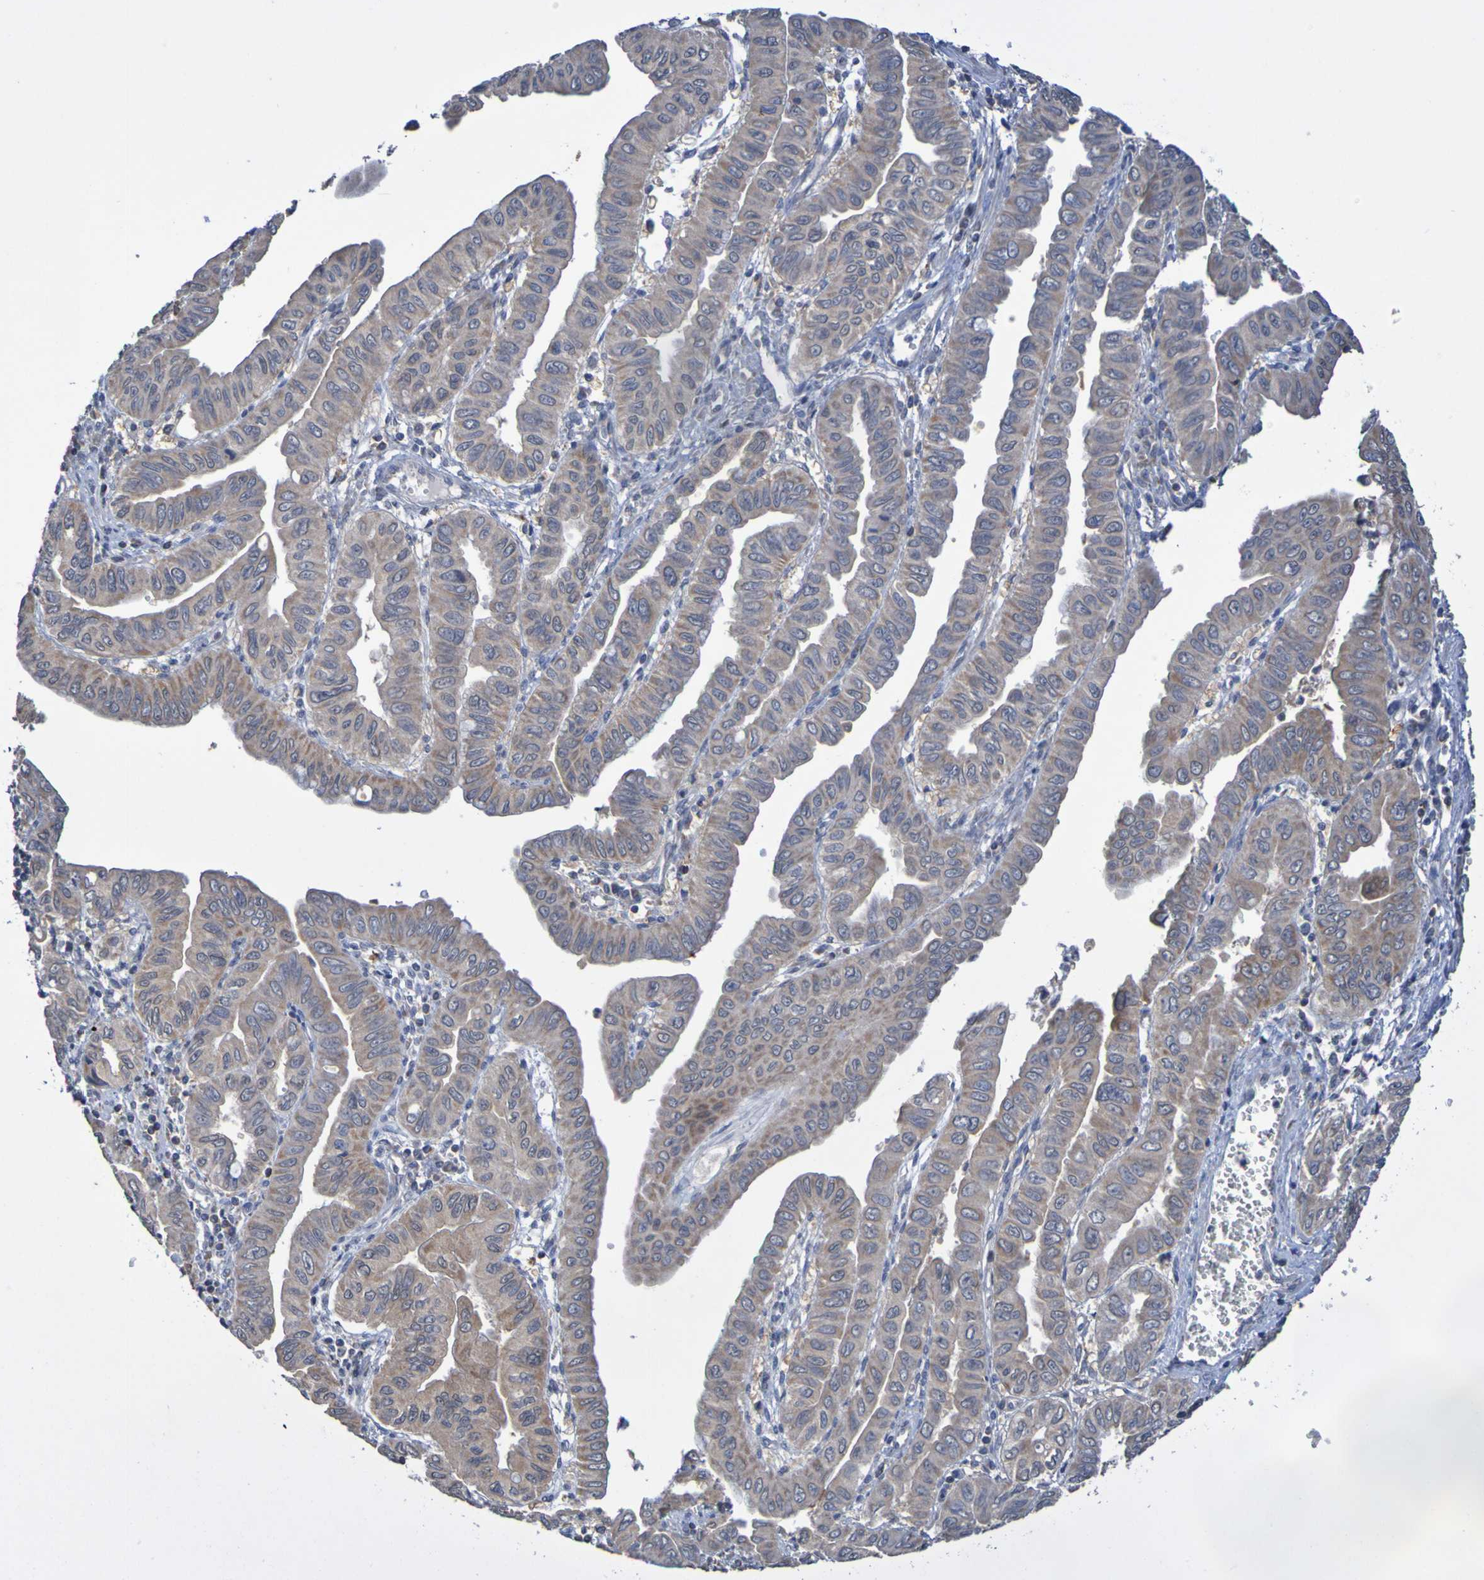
{"staining": {"intensity": "moderate", "quantity": "<25%", "location": "cytoplasmic/membranous"}, "tissue": "pancreatic cancer", "cell_type": "Tumor cells", "image_type": "cancer", "snomed": [{"axis": "morphology", "description": "Normal tissue, NOS"}, {"axis": "topography", "description": "Lymph node"}], "caption": "A high-resolution micrograph shows IHC staining of pancreatic cancer, which shows moderate cytoplasmic/membranous expression in about <25% of tumor cells. (brown staining indicates protein expression, while blue staining denotes nuclei).", "gene": "C3orf18", "patient": {"sex": "male", "age": 50}}